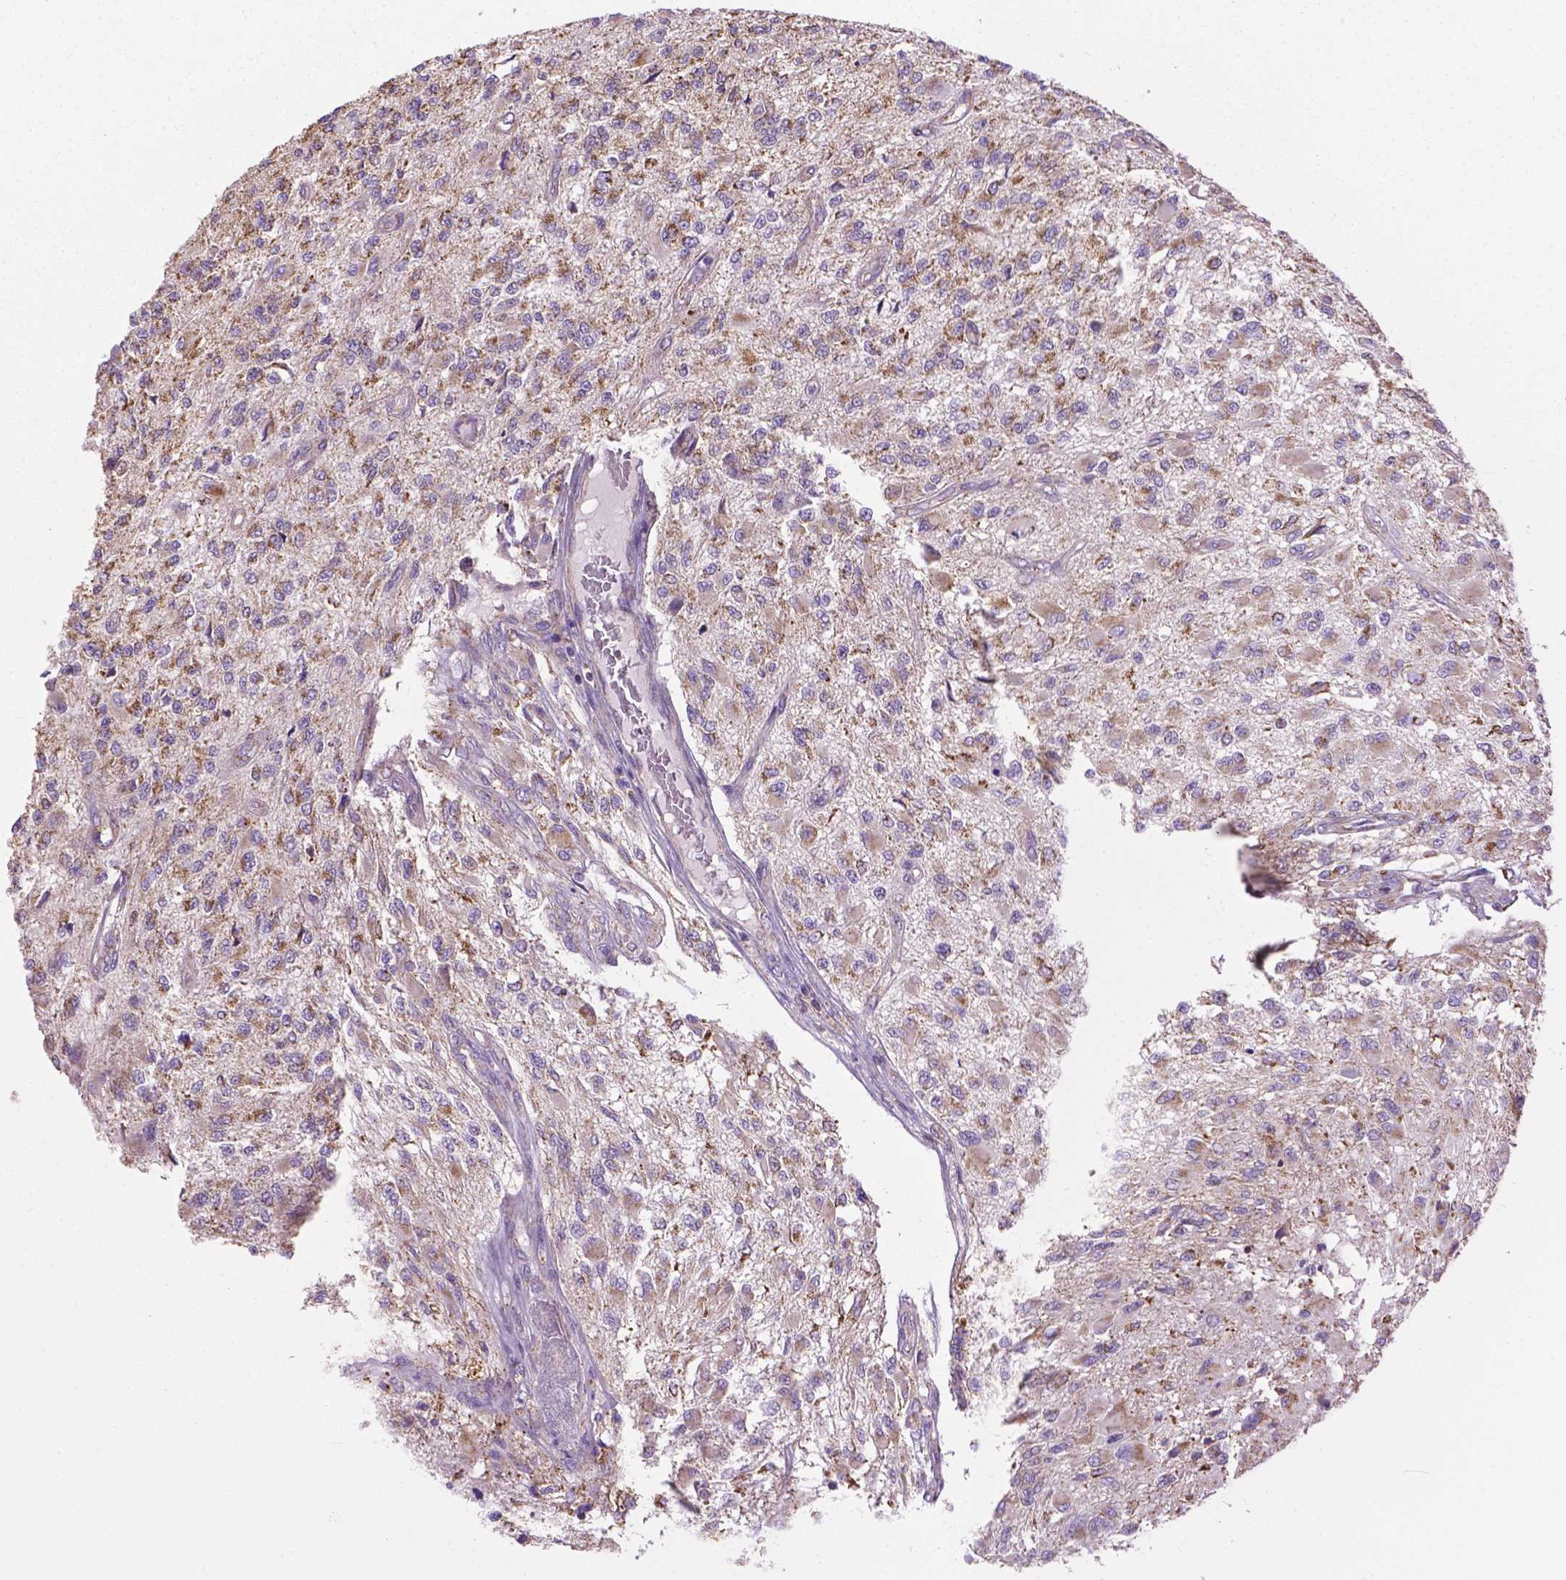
{"staining": {"intensity": "moderate", "quantity": "25%-75%", "location": "cytoplasmic/membranous"}, "tissue": "glioma", "cell_type": "Tumor cells", "image_type": "cancer", "snomed": [{"axis": "morphology", "description": "Glioma, malignant, High grade"}, {"axis": "topography", "description": "Brain"}], "caption": "Immunohistochemistry photomicrograph of neoplastic tissue: malignant high-grade glioma stained using IHC displays medium levels of moderate protein expression localized specifically in the cytoplasmic/membranous of tumor cells, appearing as a cytoplasmic/membranous brown color.", "gene": "VDAC1", "patient": {"sex": "female", "age": 63}}